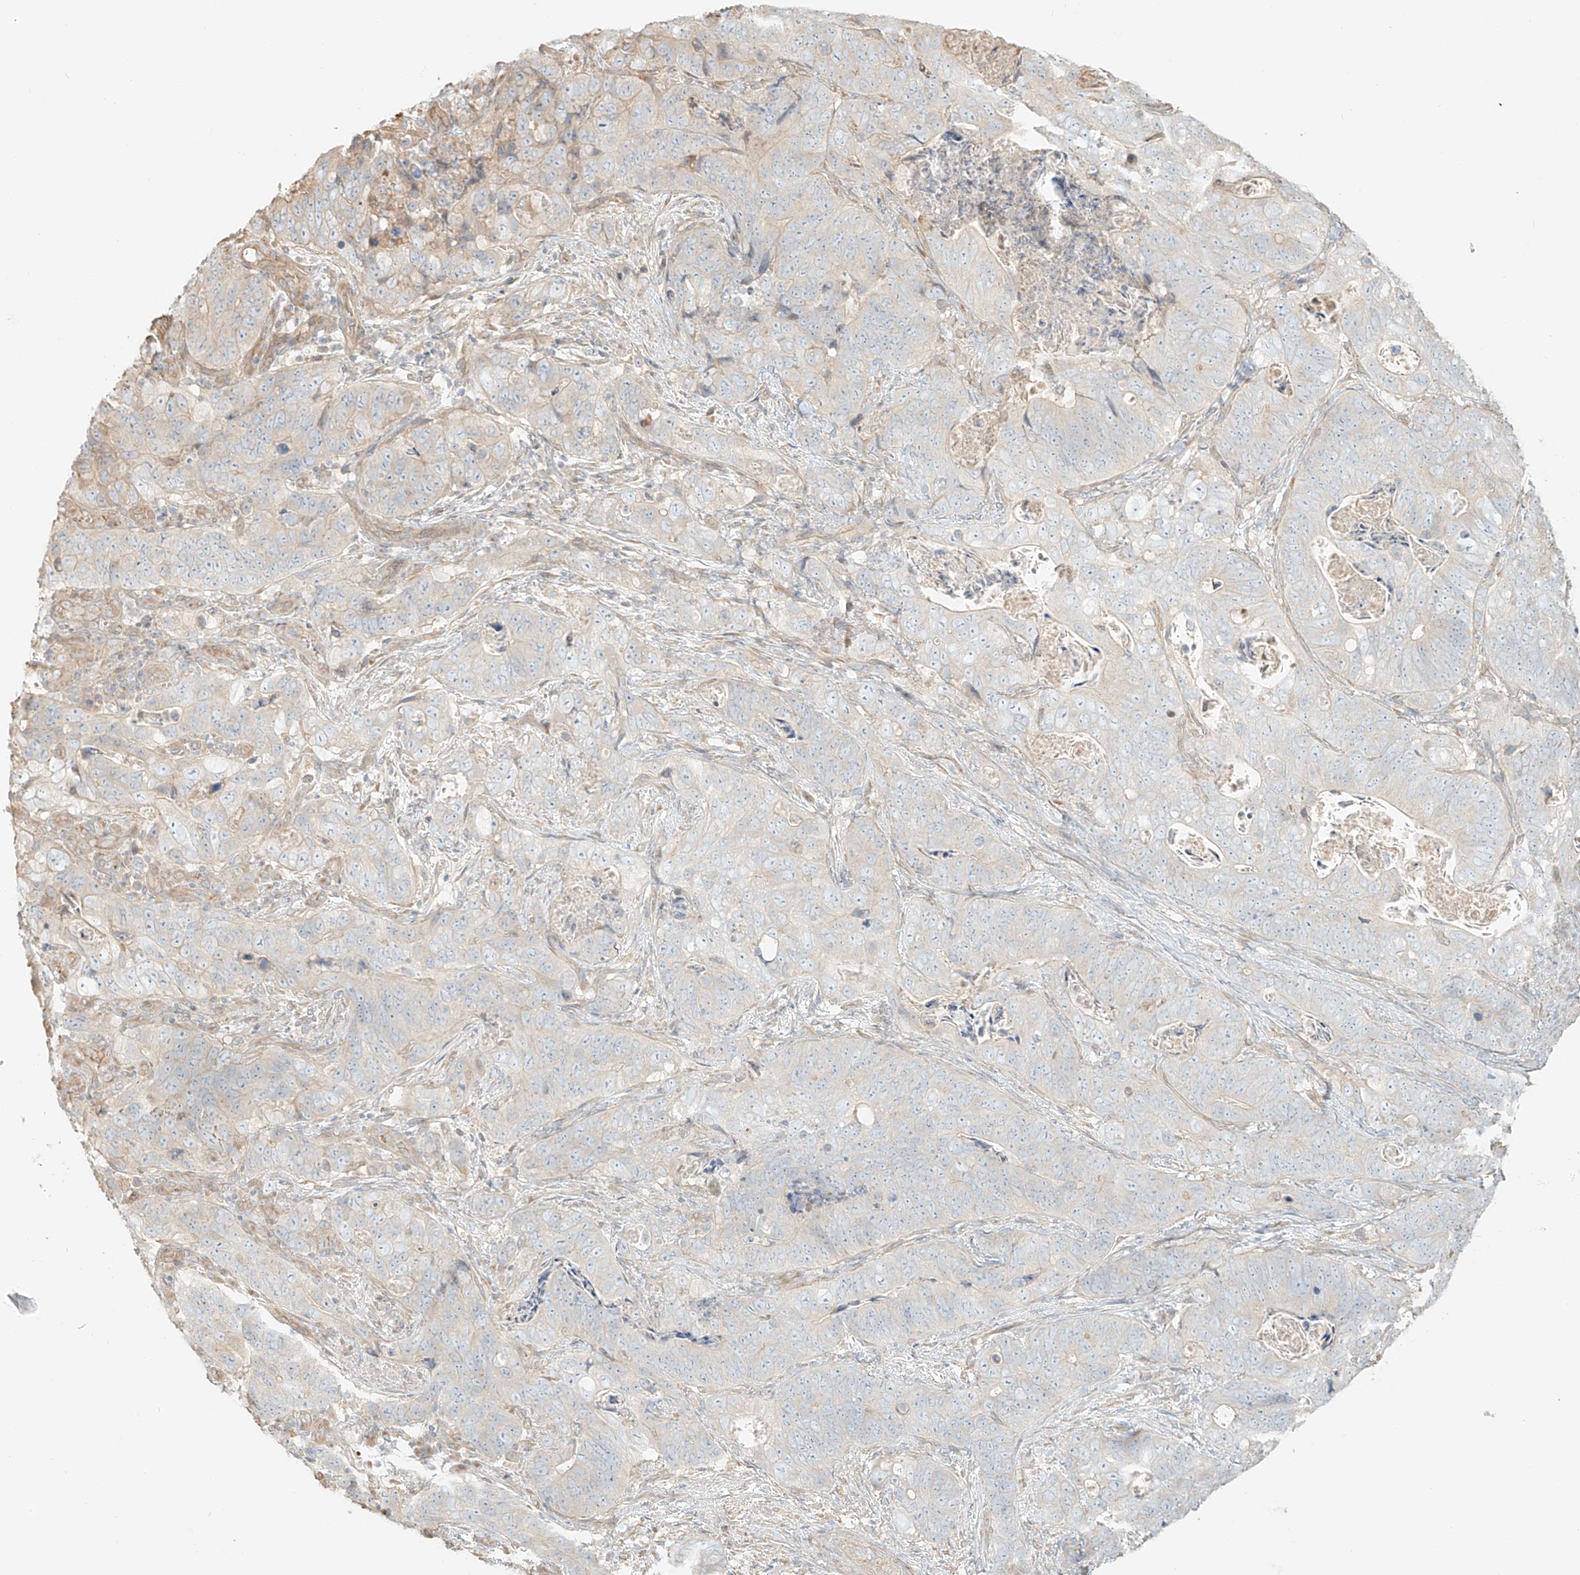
{"staining": {"intensity": "negative", "quantity": "none", "location": "none"}, "tissue": "stomach cancer", "cell_type": "Tumor cells", "image_type": "cancer", "snomed": [{"axis": "morphology", "description": "Normal tissue, NOS"}, {"axis": "morphology", "description": "Adenocarcinoma, NOS"}, {"axis": "topography", "description": "Stomach"}], "caption": "Immunohistochemical staining of stomach cancer exhibits no significant expression in tumor cells.", "gene": "UPK1B", "patient": {"sex": "female", "age": 89}}